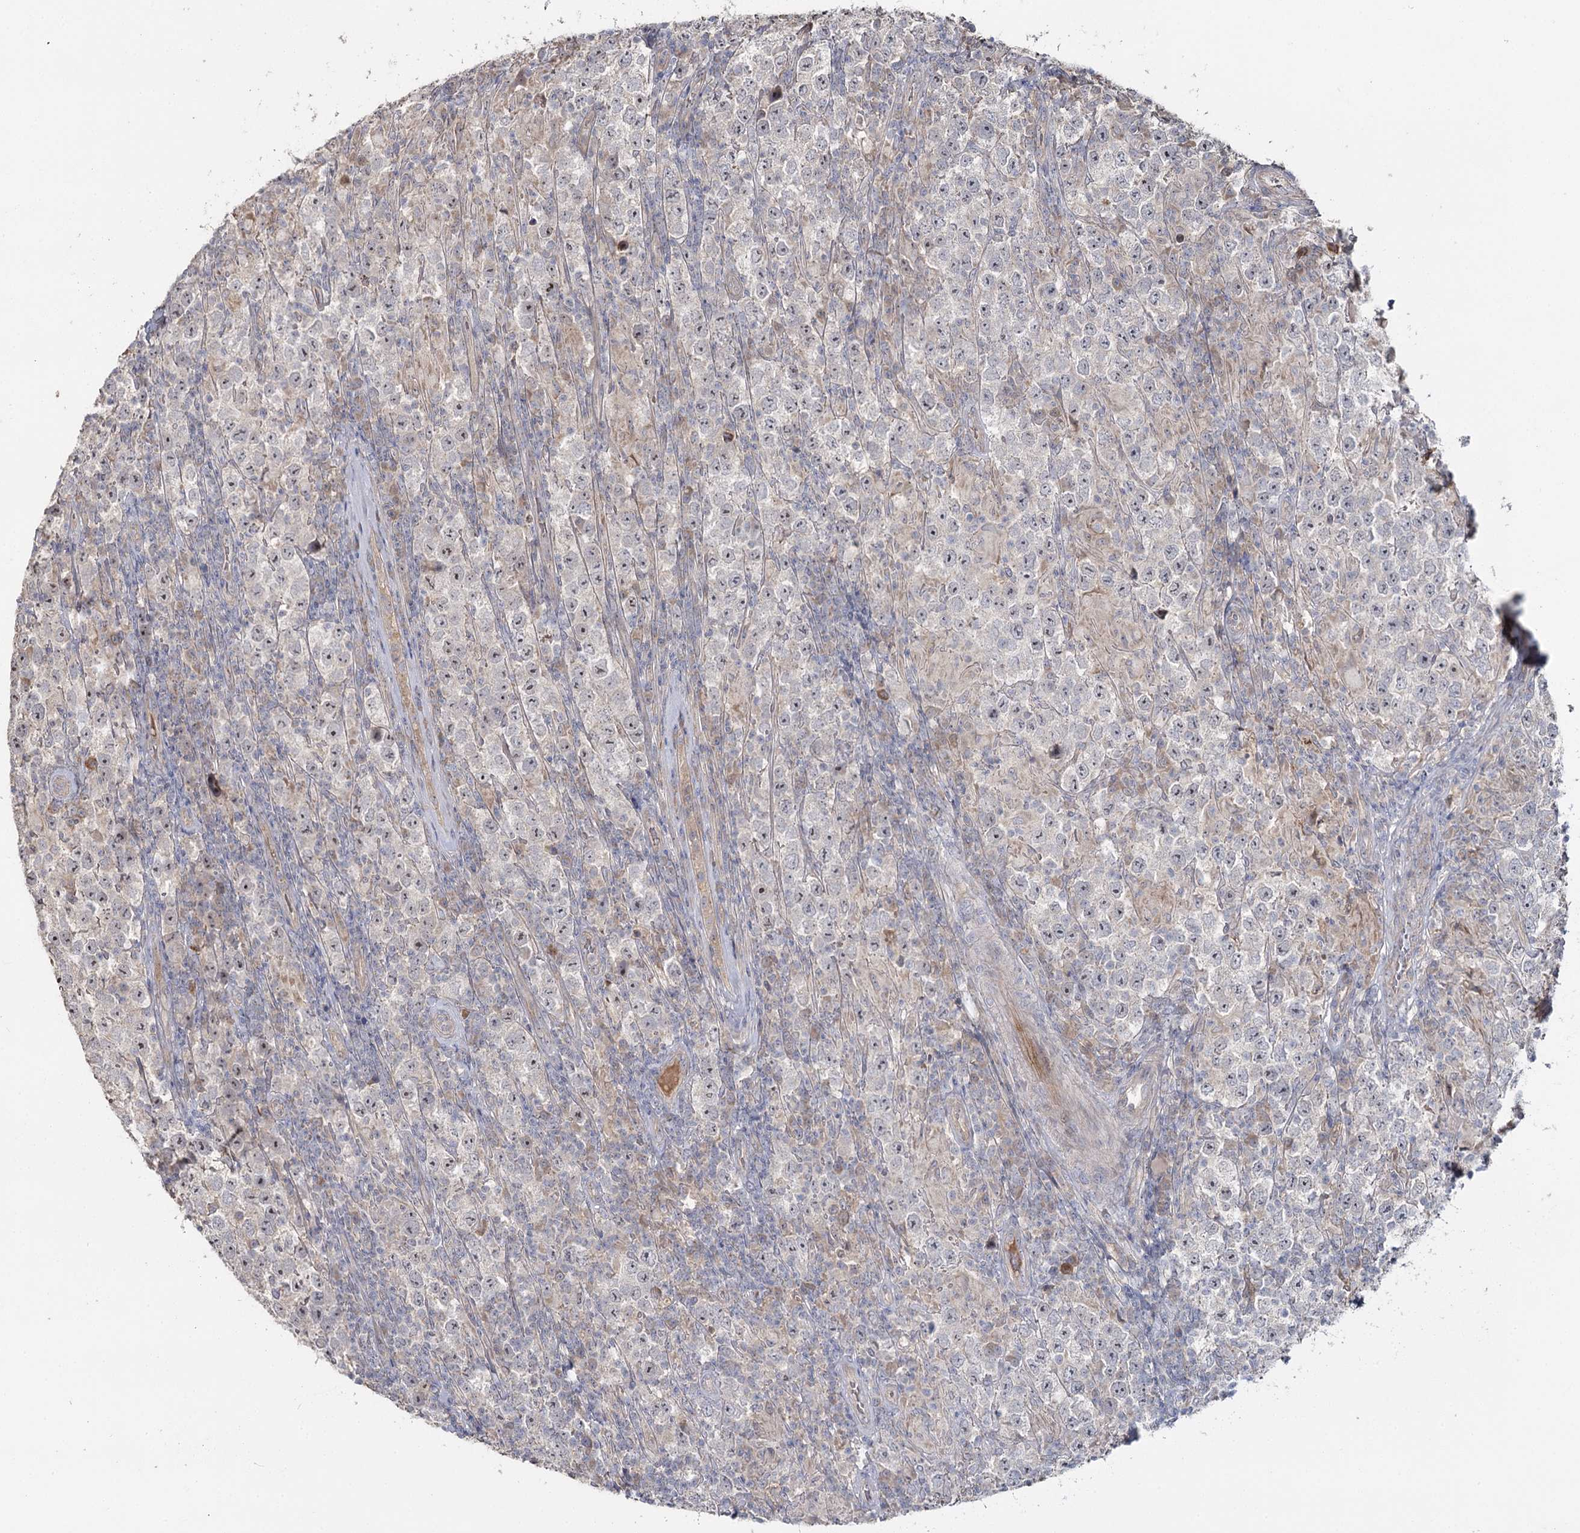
{"staining": {"intensity": "weak", "quantity": "25%-75%", "location": "nuclear"}, "tissue": "testis cancer", "cell_type": "Tumor cells", "image_type": "cancer", "snomed": [{"axis": "morphology", "description": "Normal tissue, NOS"}, {"axis": "morphology", "description": "Urothelial carcinoma, High grade"}, {"axis": "morphology", "description": "Seminoma, NOS"}, {"axis": "morphology", "description": "Carcinoma, Embryonal, NOS"}, {"axis": "topography", "description": "Urinary bladder"}, {"axis": "topography", "description": "Testis"}], "caption": "Immunohistochemical staining of human testis cancer (urothelial carcinoma (high-grade)) demonstrates low levels of weak nuclear protein staining in approximately 25%-75% of tumor cells.", "gene": "ANGPTL5", "patient": {"sex": "male", "age": 41}}